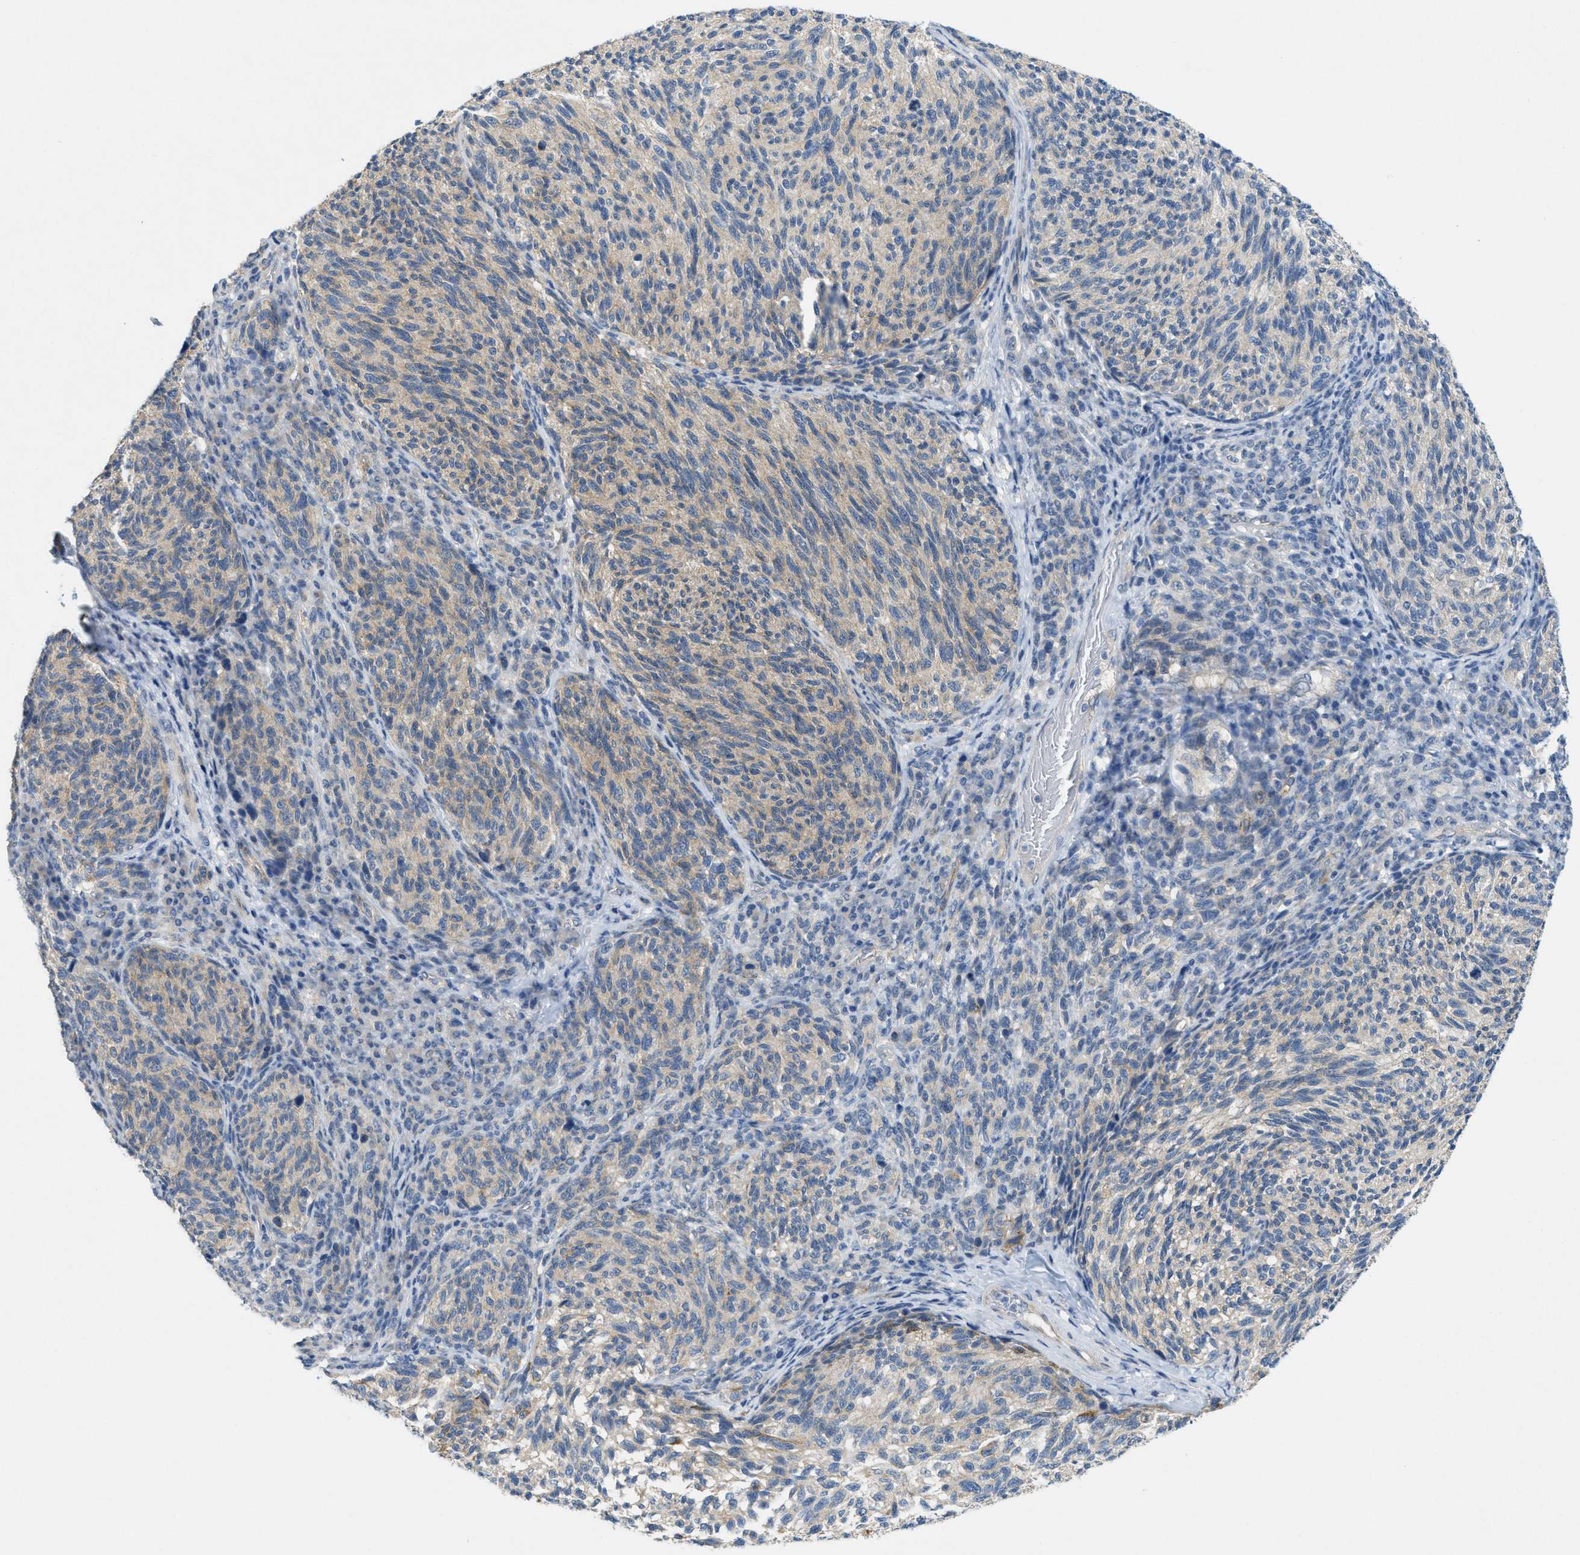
{"staining": {"intensity": "weak", "quantity": "25%-75%", "location": "cytoplasmic/membranous"}, "tissue": "melanoma", "cell_type": "Tumor cells", "image_type": "cancer", "snomed": [{"axis": "morphology", "description": "Malignant melanoma, NOS"}, {"axis": "topography", "description": "Skin"}], "caption": "The image displays staining of melanoma, revealing weak cytoplasmic/membranous protein positivity (brown color) within tumor cells.", "gene": "ZFYVE9", "patient": {"sex": "female", "age": 73}}